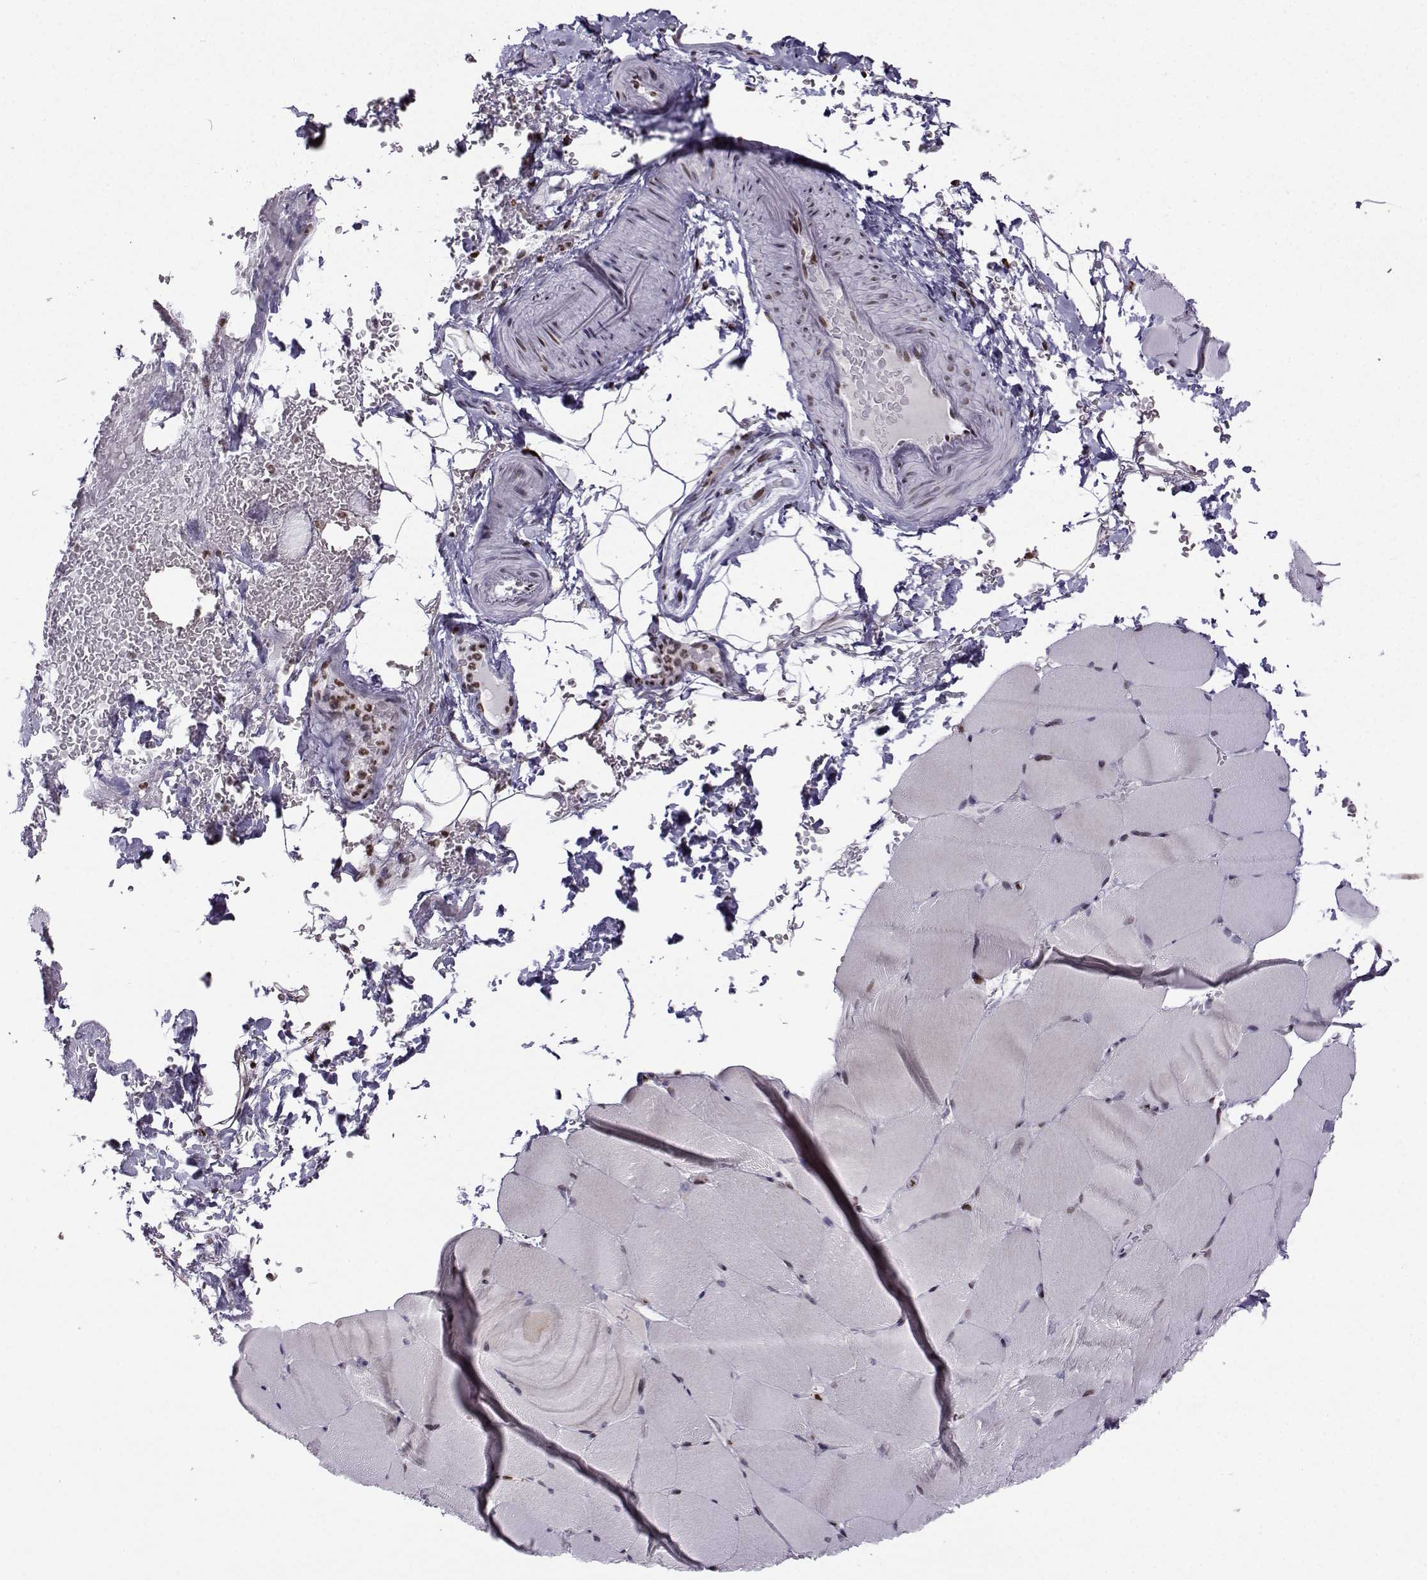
{"staining": {"intensity": "negative", "quantity": "none", "location": "none"}, "tissue": "skeletal muscle", "cell_type": "Myocytes", "image_type": "normal", "snomed": [{"axis": "morphology", "description": "Normal tissue, NOS"}, {"axis": "topography", "description": "Skeletal muscle"}], "caption": "Immunohistochemical staining of normal human skeletal muscle shows no significant staining in myocytes. (Brightfield microscopy of DAB immunohistochemistry at high magnification).", "gene": "ZNF19", "patient": {"sex": "female", "age": 37}}